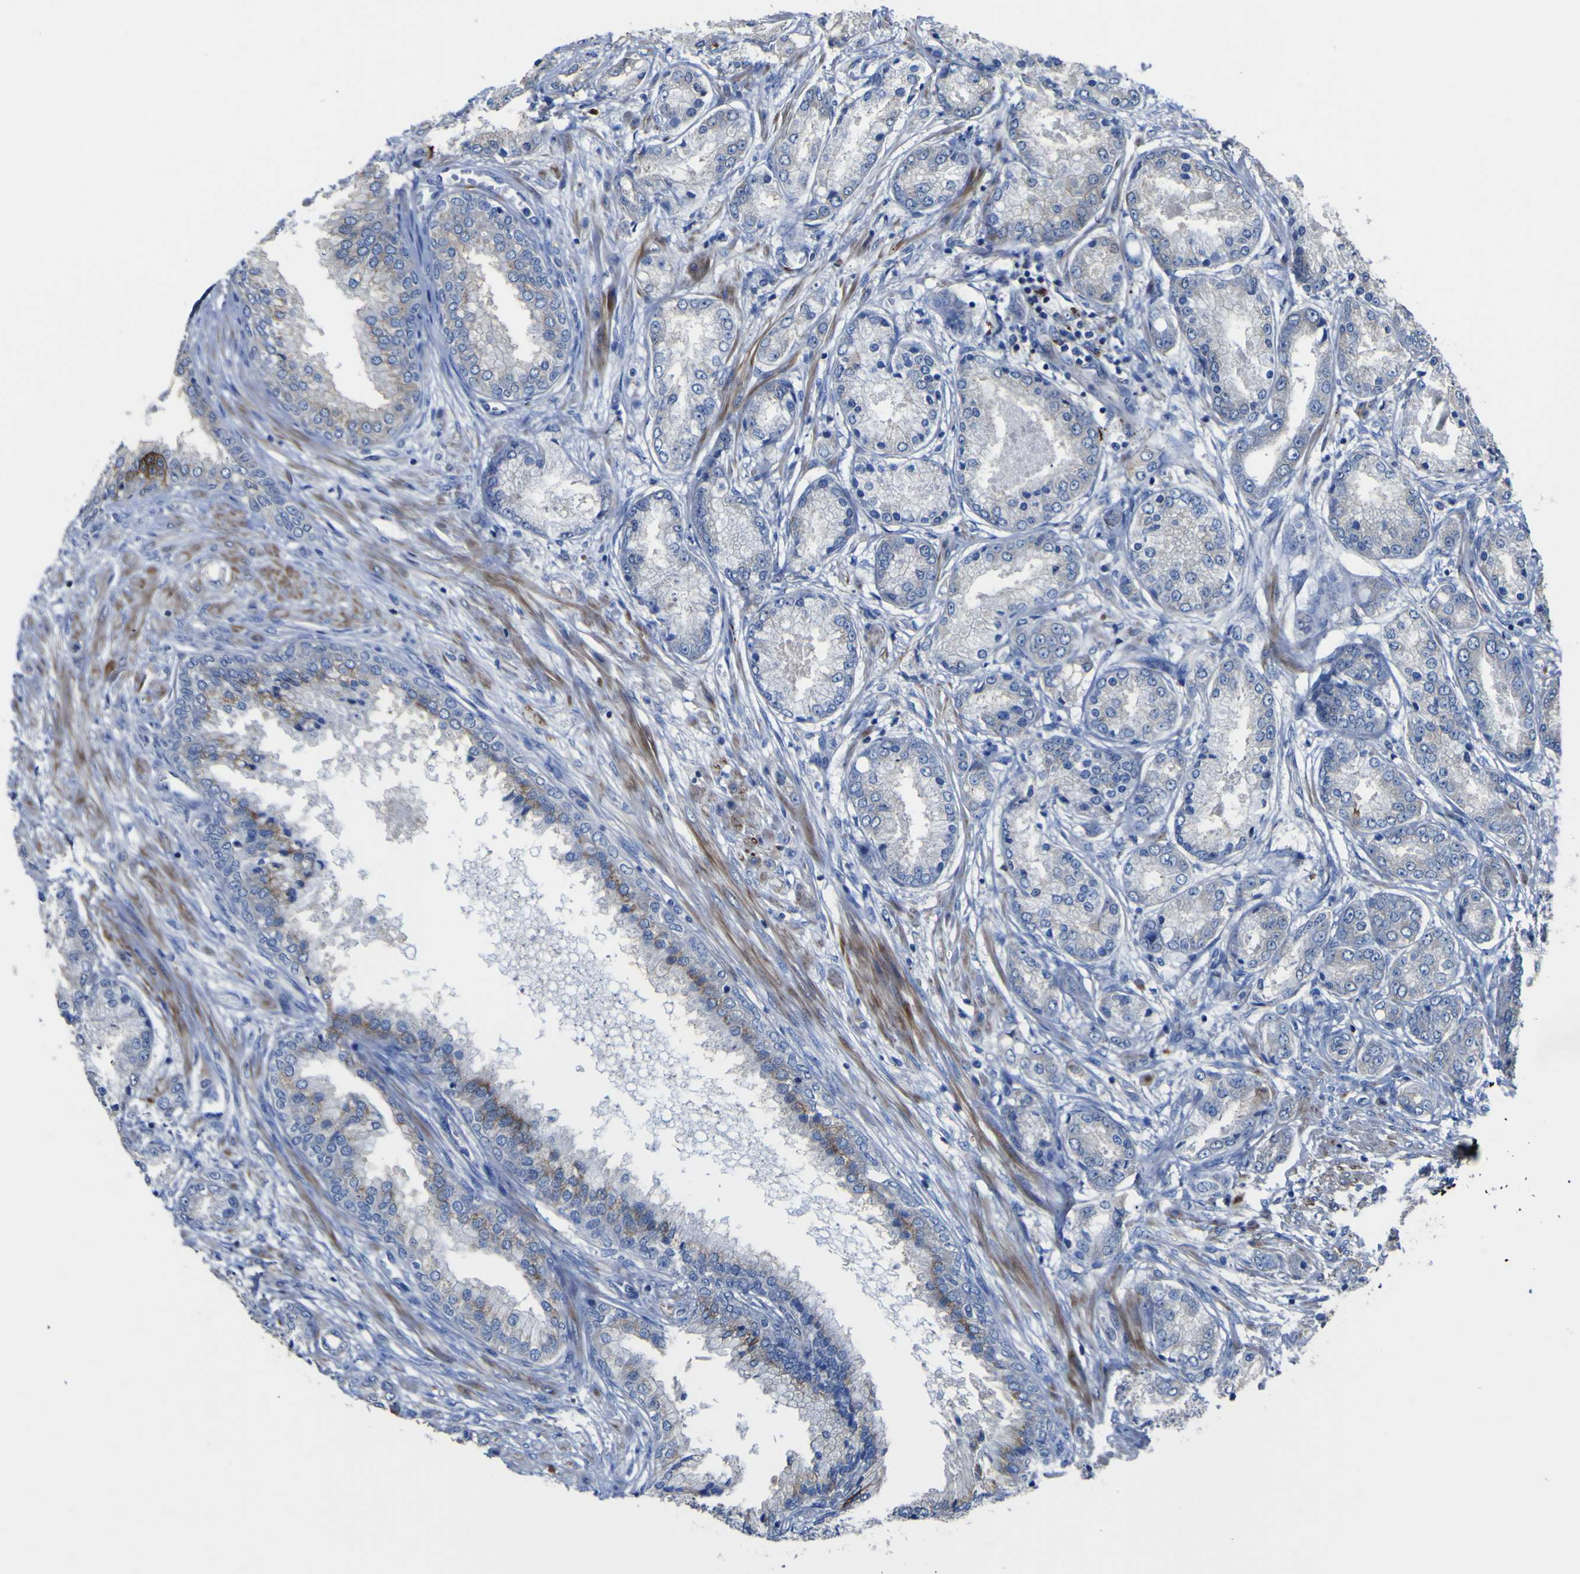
{"staining": {"intensity": "negative", "quantity": "none", "location": "none"}, "tissue": "prostate cancer", "cell_type": "Tumor cells", "image_type": "cancer", "snomed": [{"axis": "morphology", "description": "Adenocarcinoma, High grade"}, {"axis": "topography", "description": "Prostate"}], "caption": "The IHC histopathology image has no significant positivity in tumor cells of prostate adenocarcinoma (high-grade) tissue. Nuclei are stained in blue.", "gene": "AGO4", "patient": {"sex": "male", "age": 59}}